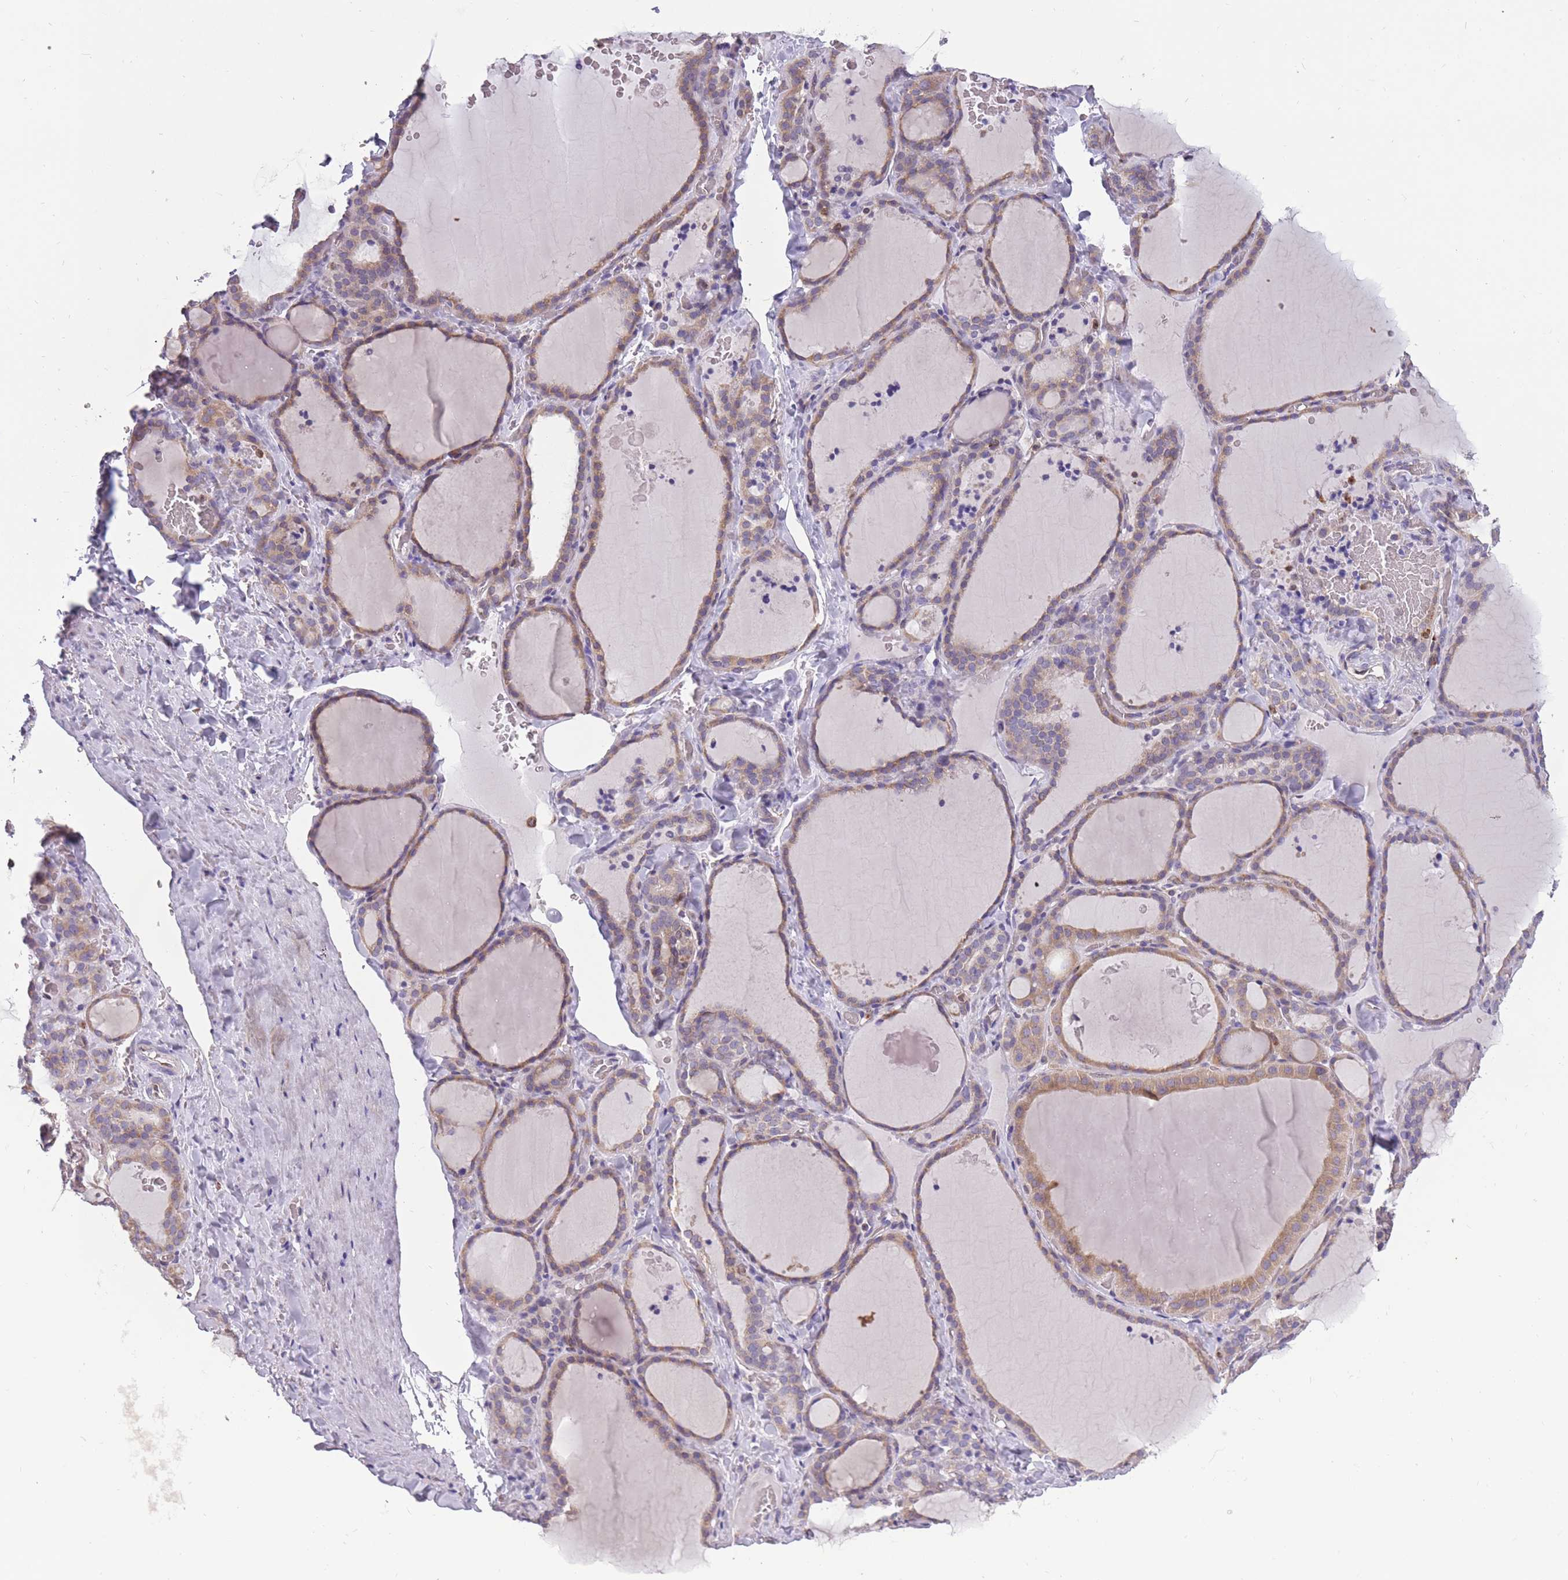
{"staining": {"intensity": "moderate", "quantity": ">75%", "location": "cytoplasmic/membranous"}, "tissue": "thyroid gland", "cell_type": "Glandular cells", "image_type": "normal", "snomed": [{"axis": "morphology", "description": "Normal tissue, NOS"}, {"axis": "topography", "description": "Thyroid gland"}], "caption": "DAB (3,3'-diaminobenzidine) immunohistochemical staining of benign human thyroid gland exhibits moderate cytoplasmic/membranous protein staining in approximately >75% of glandular cells. The staining was performed using DAB (3,3'-diaminobenzidine) to visualize the protein expression in brown, while the nuclei were stained in blue with hematoxylin (Magnification: 20x).", "gene": "ZNF662", "patient": {"sex": "female", "age": 22}}